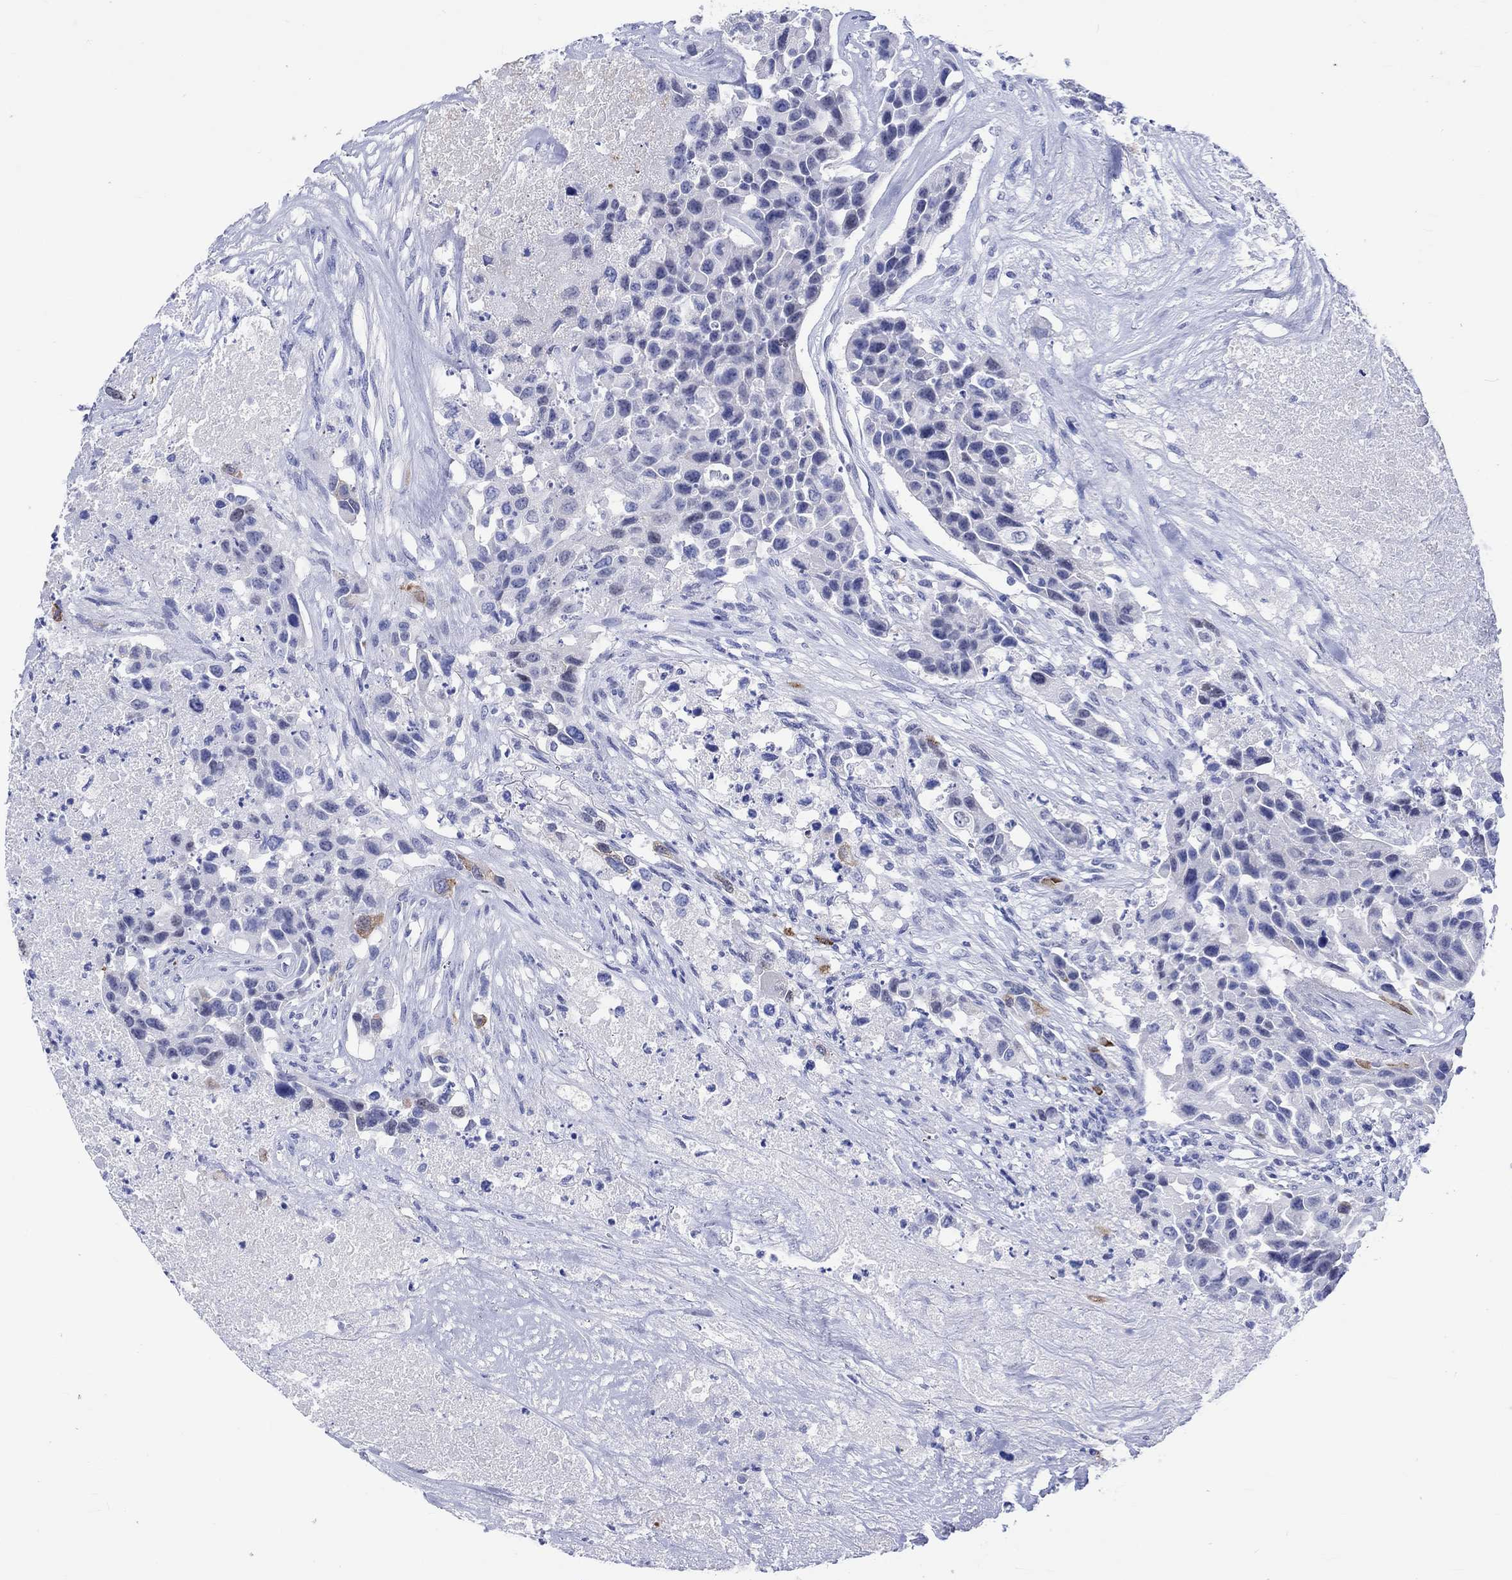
{"staining": {"intensity": "negative", "quantity": "none", "location": "none"}, "tissue": "urothelial cancer", "cell_type": "Tumor cells", "image_type": "cancer", "snomed": [{"axis": "morphology", "description": "Urothelial carcinoma, High grade"}, {"axis": "topography", "description": "Urinary bladder"}], "caption": "DAB (3,3'-diaminobenzidine) immunohistochemical staining of high-grade urothelial carcinoma exhibits no significant expression in tumor cells. The staining is performed using DAB (3,3'-diaminobenzidine) brown chromogen with nuclei counter-stained in using hematoxylin.", "gene": "KLHL33", "patient": {"sex": "female", "age": 73}}